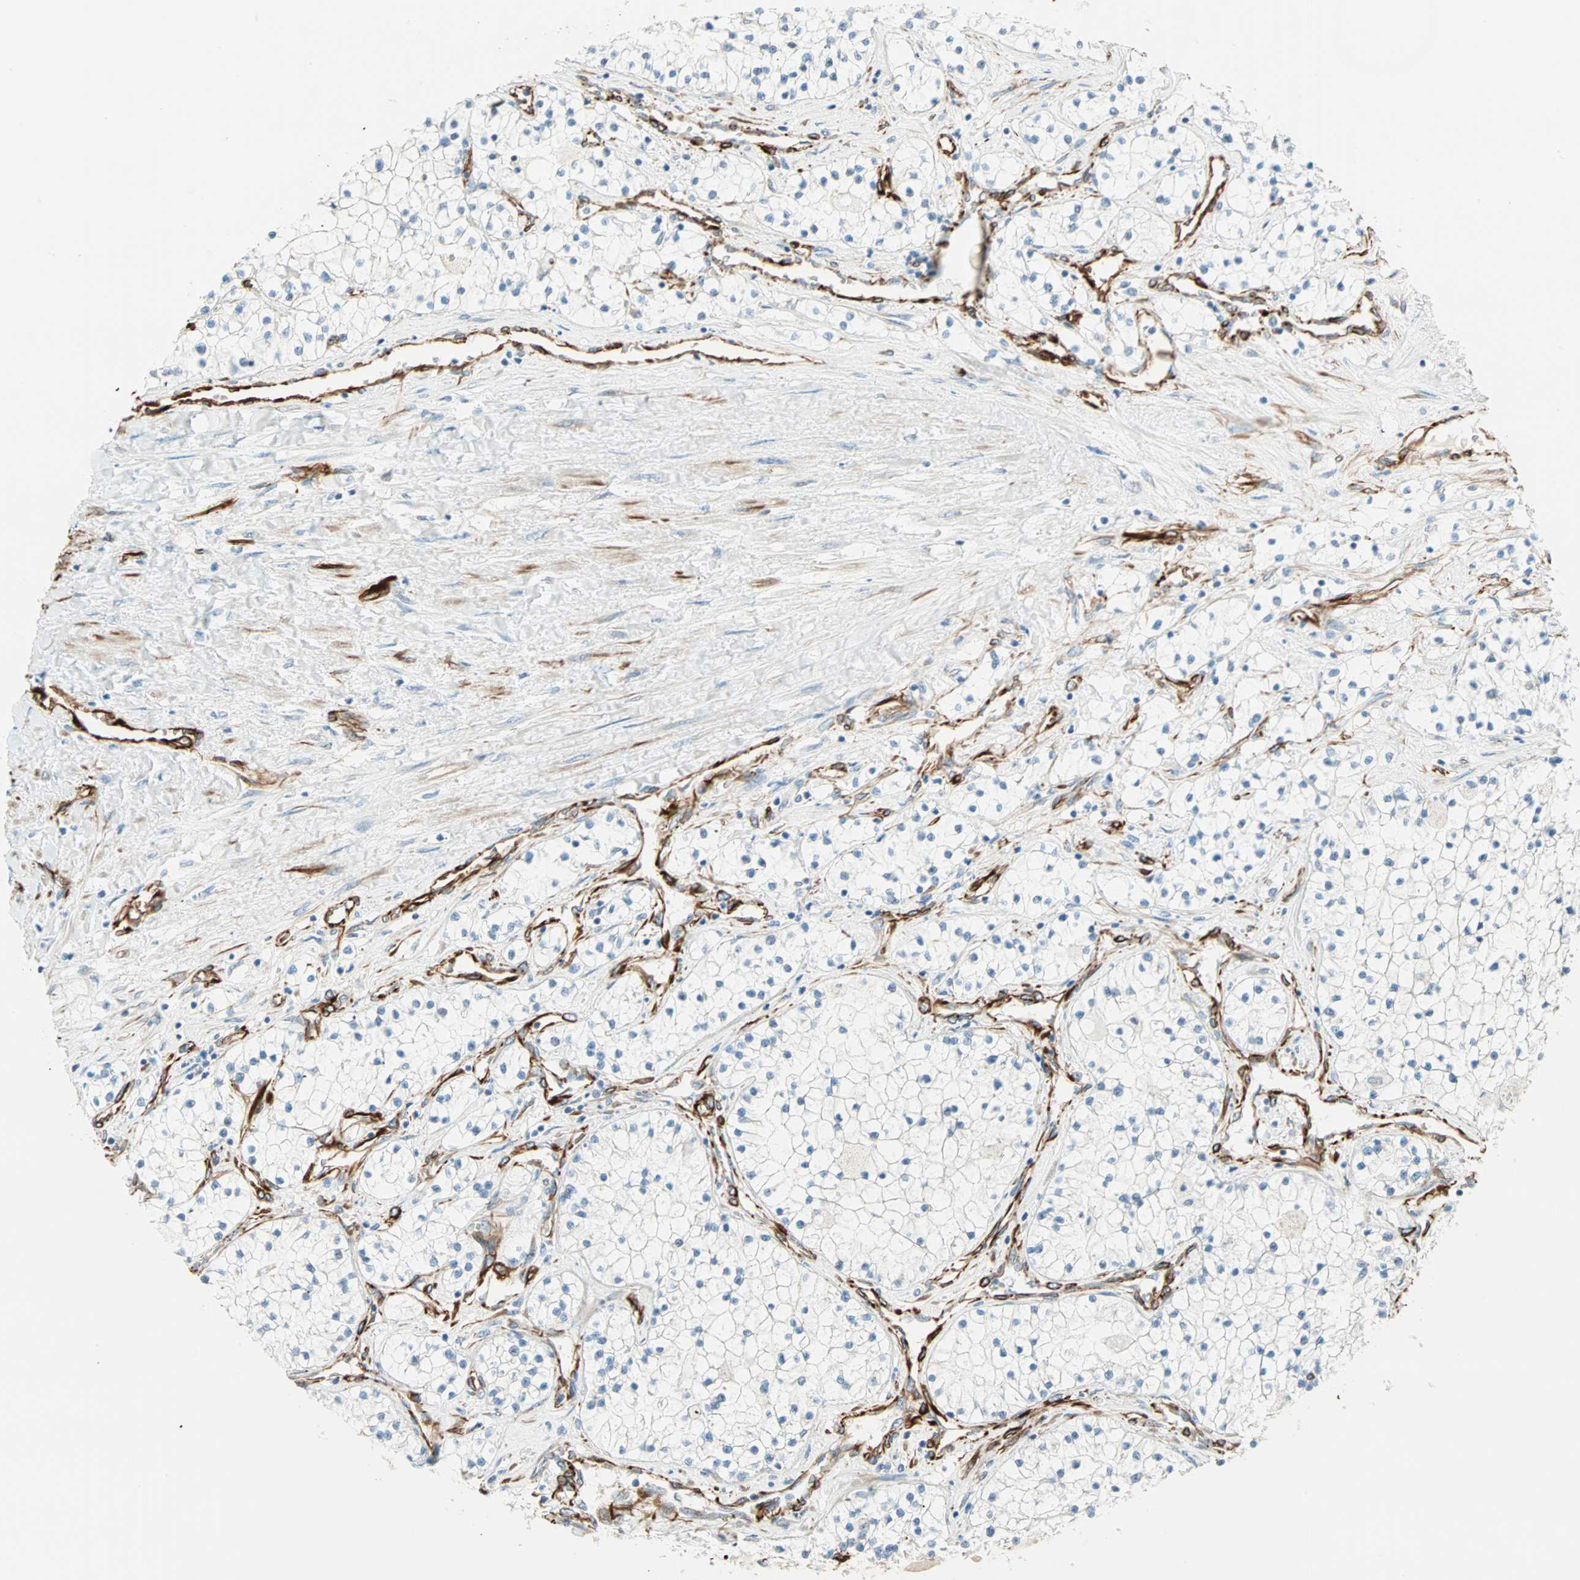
{"staining": {"intensity": "negative", "quantity": "none", "location": "none"}, "tissue": "renal cancer", "cell_type": "Tumor cells", "image_type": "cancer", "snomed": [{"axis": "morphology", "description": "Adenocarcinoma, NOS"}, {"axis": "topography", "description": "Kidney"}], "caption": "A high-resolution image shows immunohistochemistry staining of renal cancer (adenocarcinoma), which exhibits no significant staining in tumor cells.", "gene": "NES", "patient": {"sex": "male", "age": 68}}